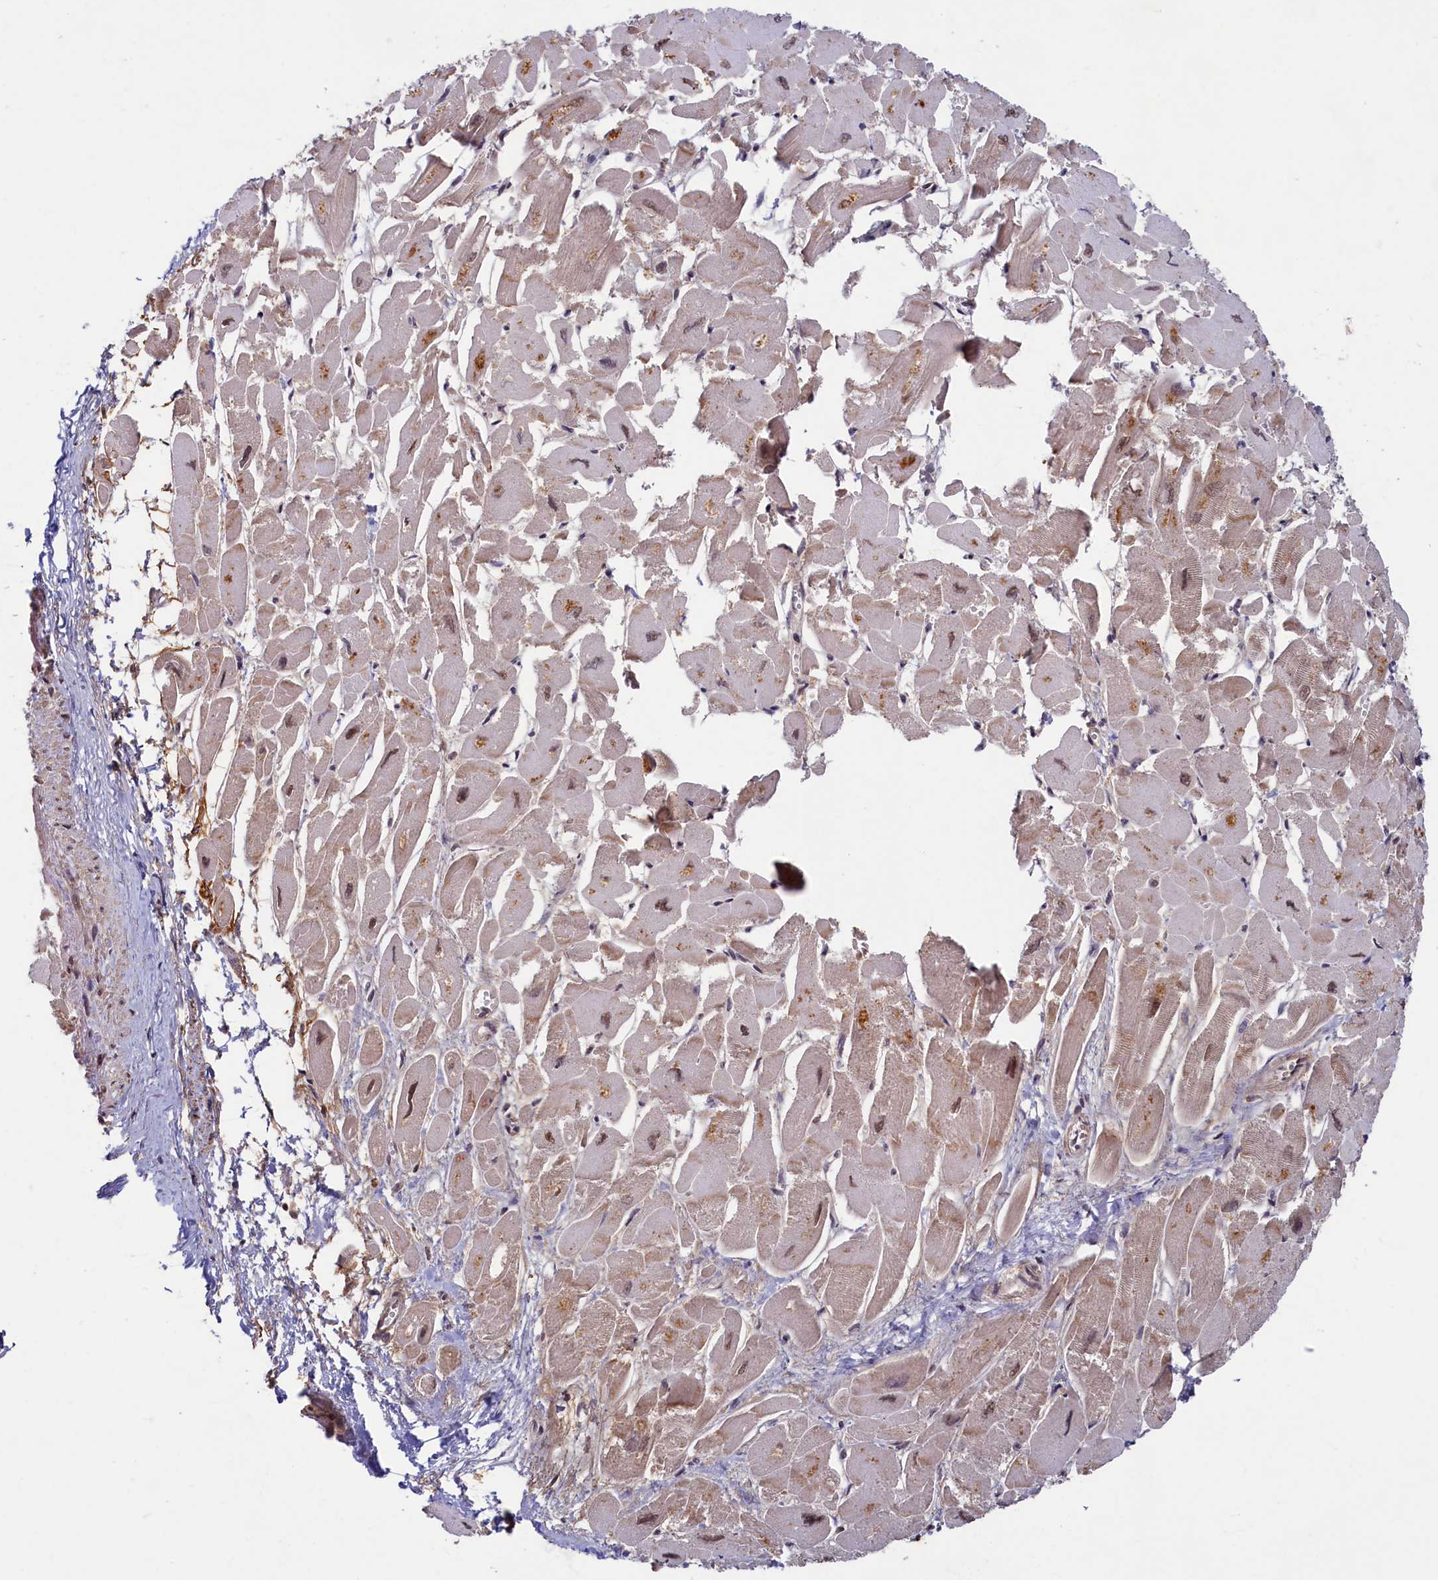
{"staining": {"intensity": "moderate", "quantity": "25%-75%", "location": "cytoplasmic/membranous,nuclear"}, "tissue": "heart muscle", "cell_type": "Cardiomyocytes", "image_type": "normal", "snomed": [{"axis": "morphology", "description": "Normal tissue, NOS"}, {"axis": "topography", "description": "Heart"}], "caption": "Protein expression analysis of normal heart muscle shows moderate cytoplasmic/membranous,nuclear staining in about 25%-75% of cardiomyocytes.", "gene": "BRCA1", "patient": {"sex": "male", "age": 54}}